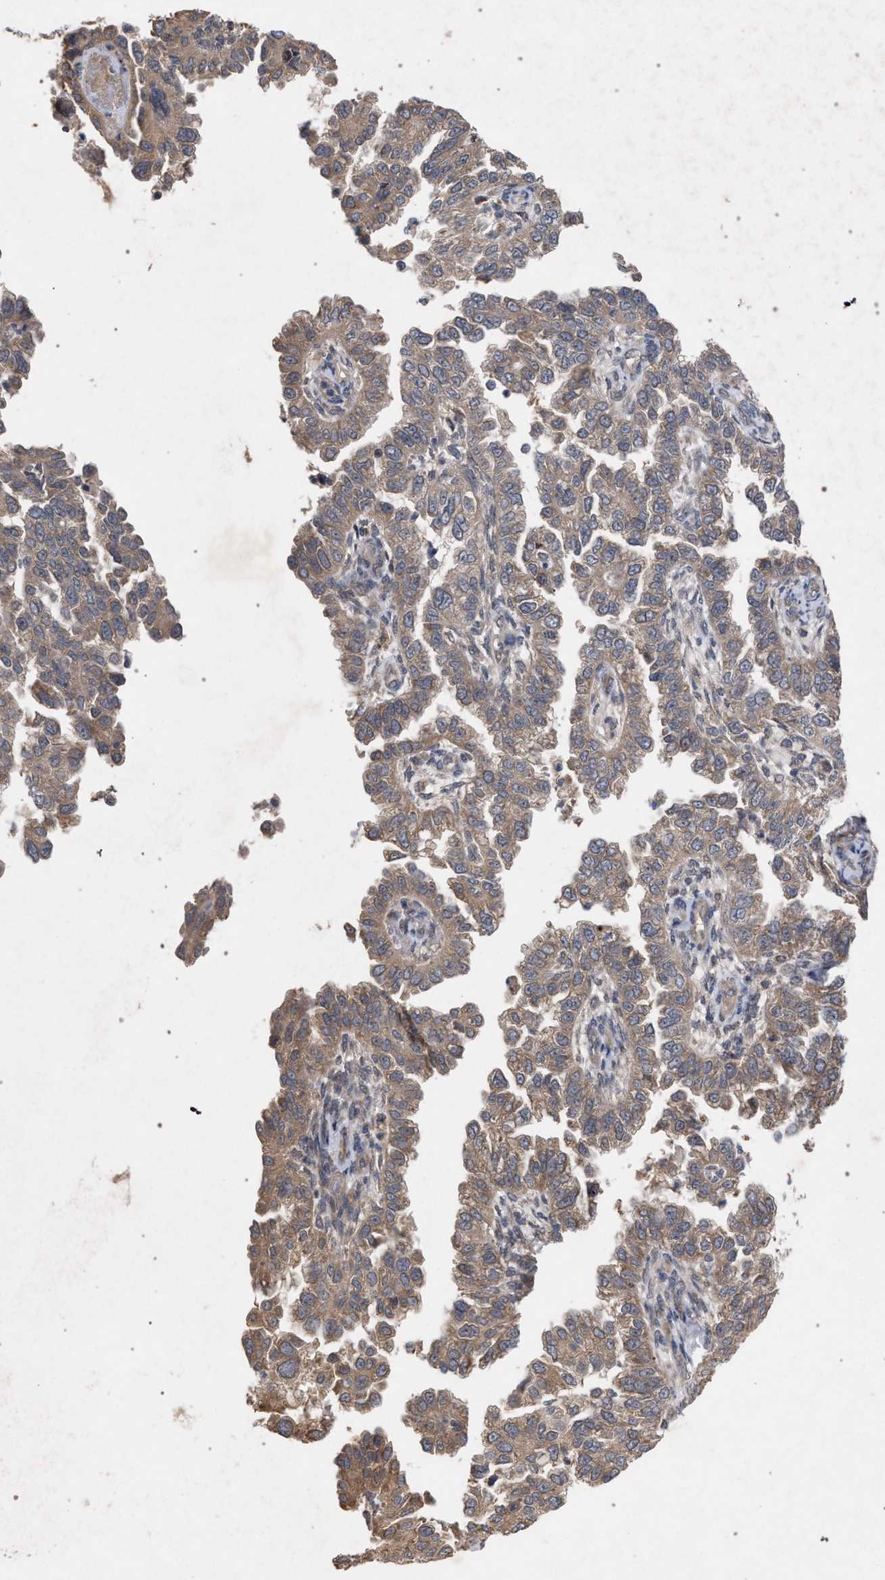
{"staining": {"intensity": "weak", "quantity": ">75%", "location": "cytoplasmic/membranous"}, "tissue": "endometrial cancer", "cell_type": "Tumor cells", "image_type": "cancer", "snomed": [{"axis": "morphology", "description": "Adenocarcinoma, NOS"}, {"axis": "topography", "description": "Endometrium"}], "caption": "Tumor cells show low levels of weak cytoplasmic/membranous staining in about >75% of cells in endometrial cancer (adenocarcinoma). Nuclei are stained in blue.", "gene": "SLC4A4", "patient": {"sex": "female", "age": 85}}